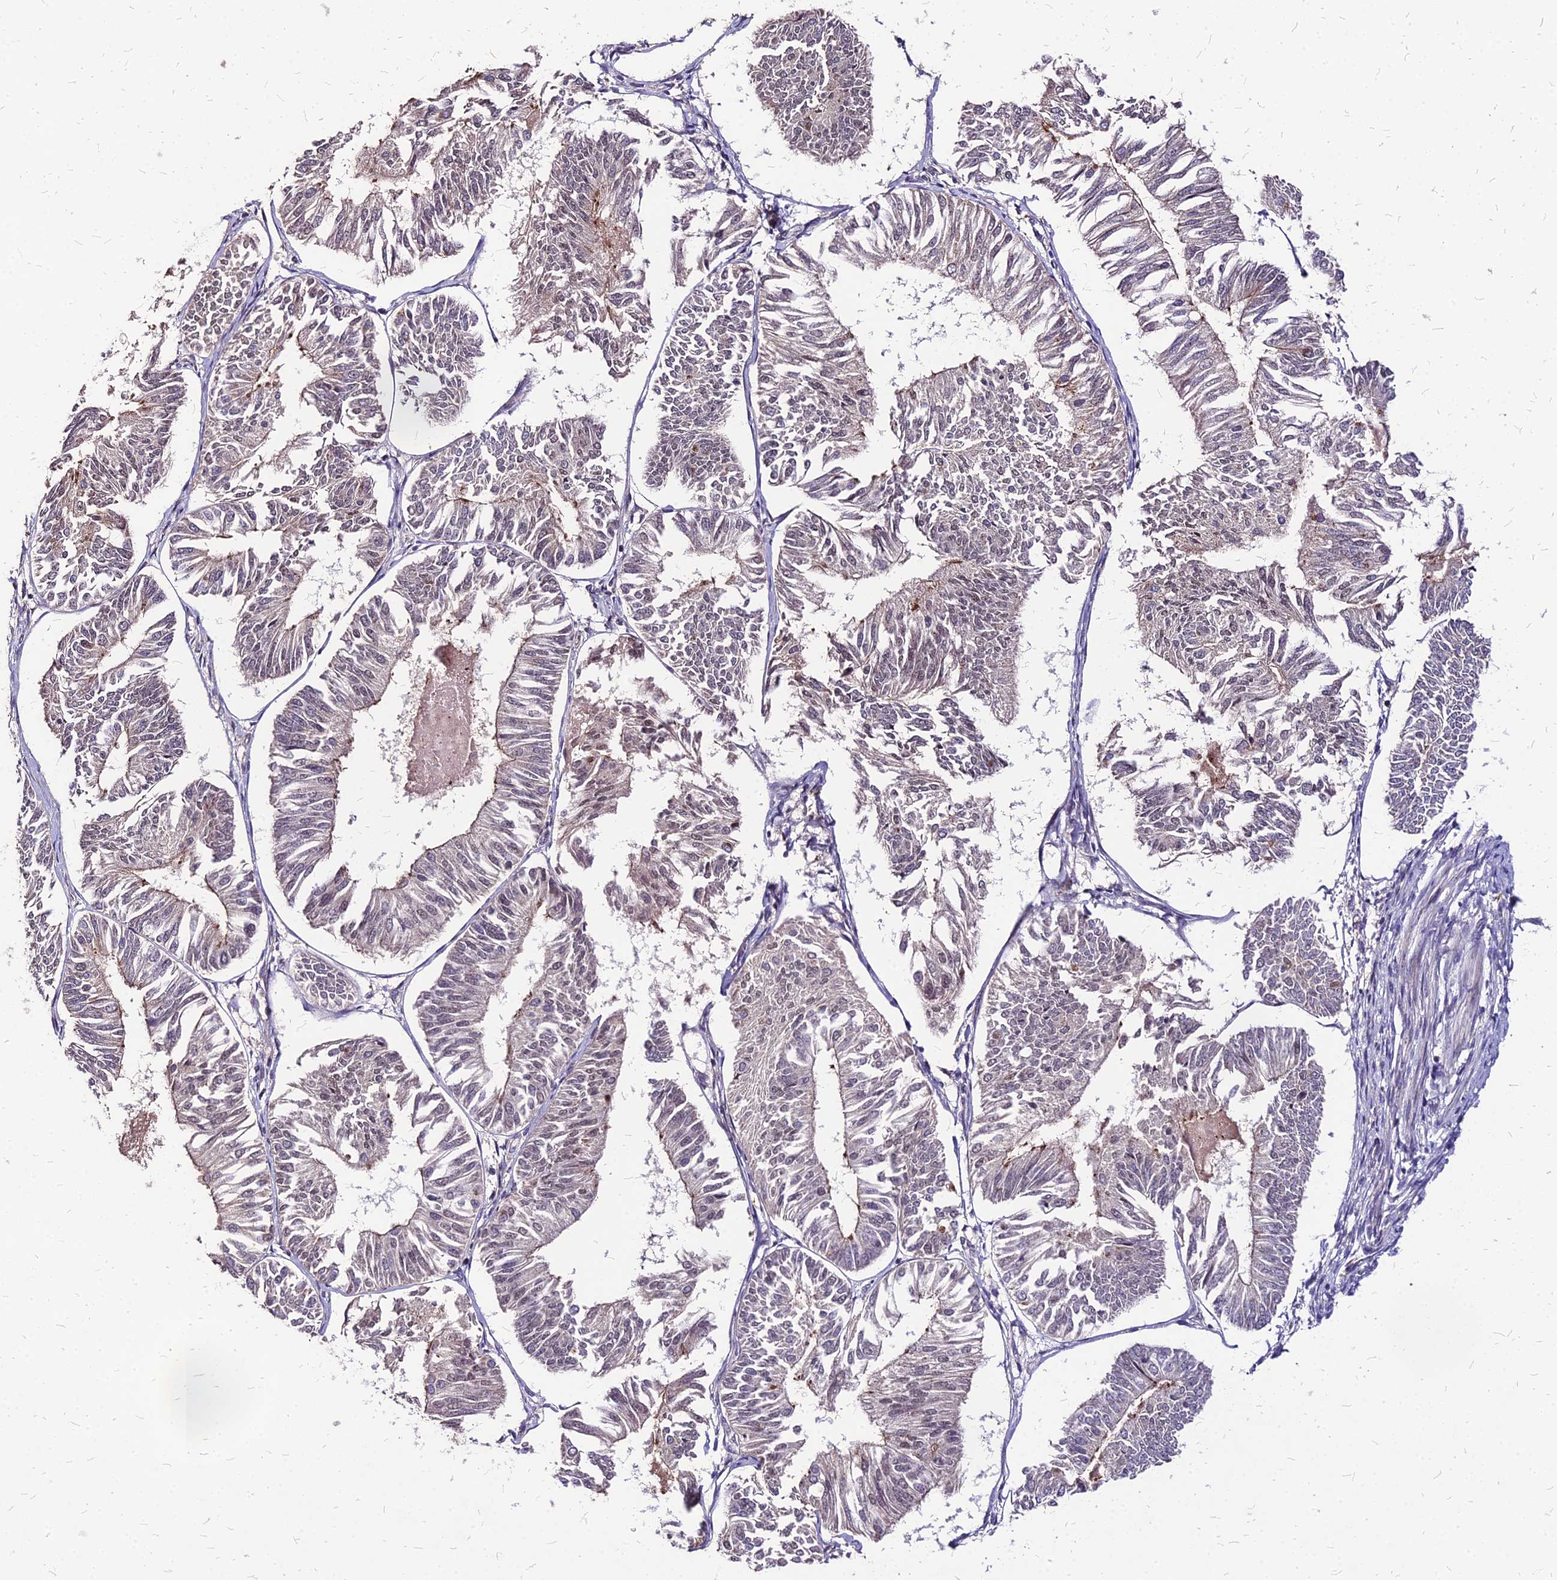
{"staining": {"intensity": "weak", "quantity": "<25%", "location": "cytoplasmic/membranous,nuclear"}, "tissue": "endometrial cancer", "cell_type": "Tumor cells", "image_type": "cancer", "snomed": [{"axis": "morphology", "description": "Adenocarcinoma, NOS"}, {"axis": "topography", "description": "Endometrium"}], "caption": "Tumor cells are negative for brown protein staining in adenocarcinoma (endometrial).", "gene": "APBA3", "patient": {"sex": "female", "age": 58}}